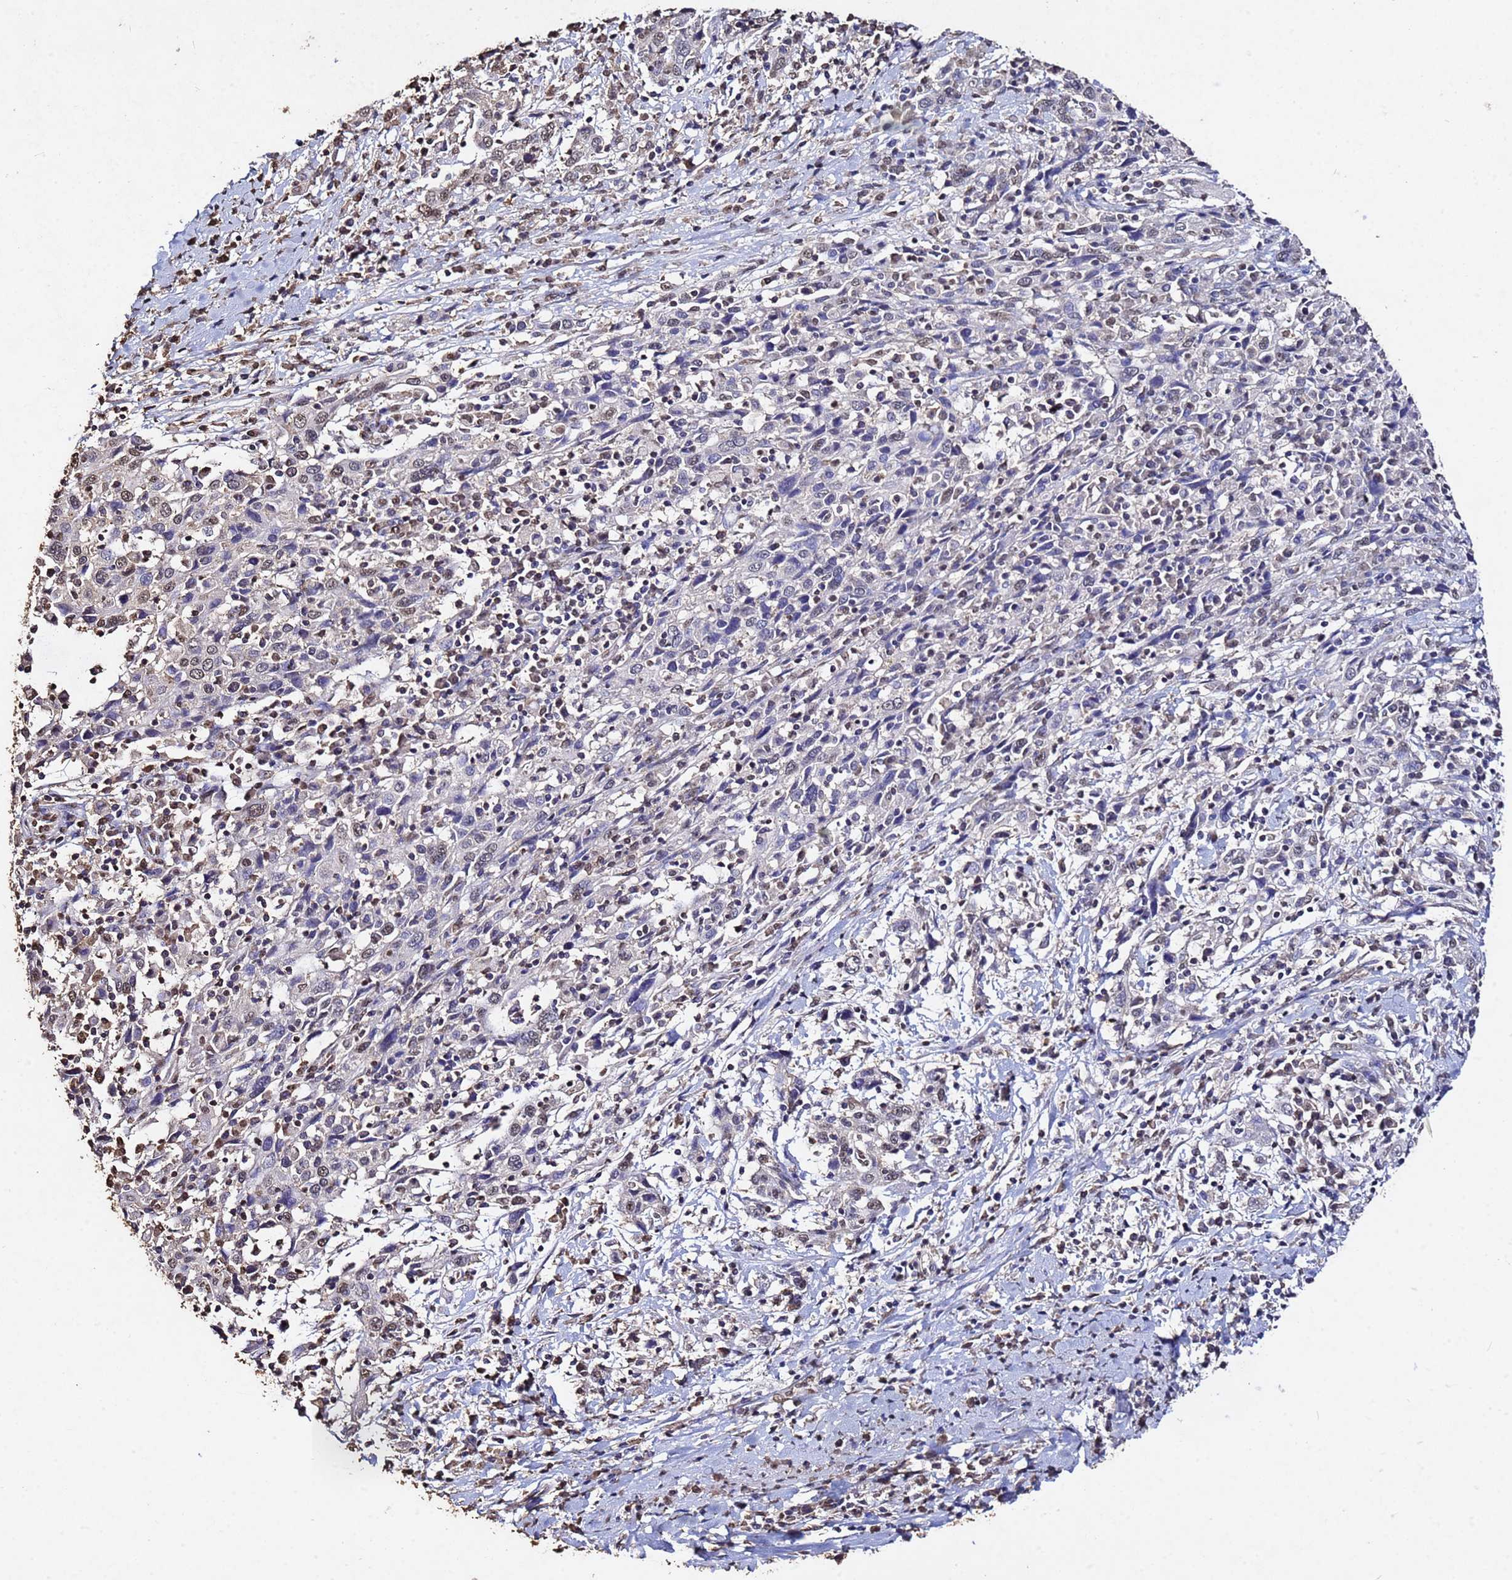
{"staining": {"intensity": "weak", "quantity": "25%-75%", "location": "nuclear"}, "tissue": "cervical cancer", "cell_type": "Tumor cells", "image_type": "cancer", "snomed": [{"axis": "morphology", "description": "Squamous cell carcinoma, NOS"}, {"axis": "topography", "description": "Cervix"}], "caption": "Immunohistochemical staining of human cervical cancer shows weak nuclear protein staining in about 25%-75% of tumor cells. (DAB IHC, brown staining for protein, blue staining for nuclei).", "gene": "MYOCD", "patient": {"sex": "female", "age": 46}}